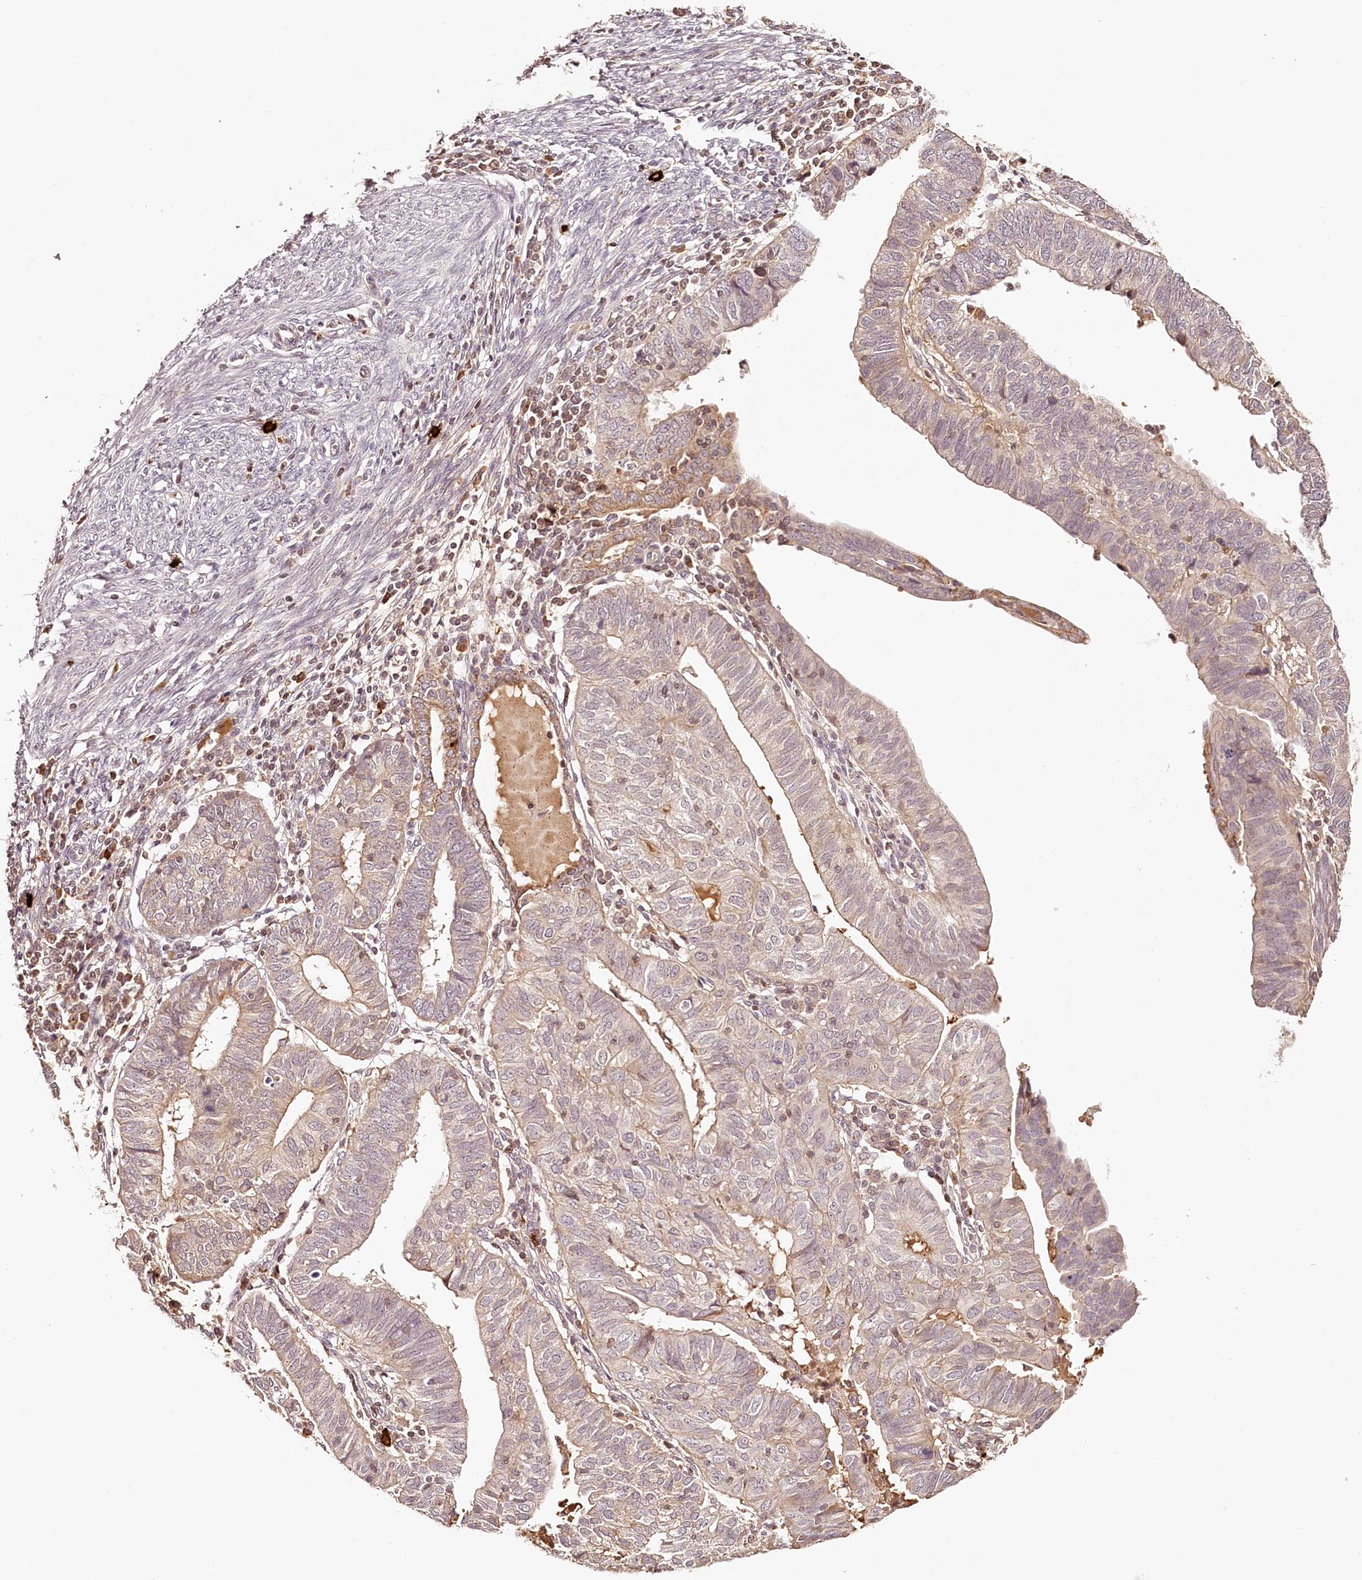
{"staining": {"intensity": "weak", "quantity": "25%-75%", "location": "cytoplasmic/membranous"}, "tissue": "endometrial cancer", "cell_type": "Tumor cells", "image_type": "cancer", "snomed": [{"axis": "morphology", "description": "Adenocarcinoma, NOS"}, {"axis": "topography", "description": "Uterus"}], "caption": "An image of human endometrial adenocarcinoma stained for a protein demonstrates weak cytoplasmic/membranous brown staining in tumor cells.", "gene": "SYNGR1", "patient": {"sex": "female", "age": 77}}